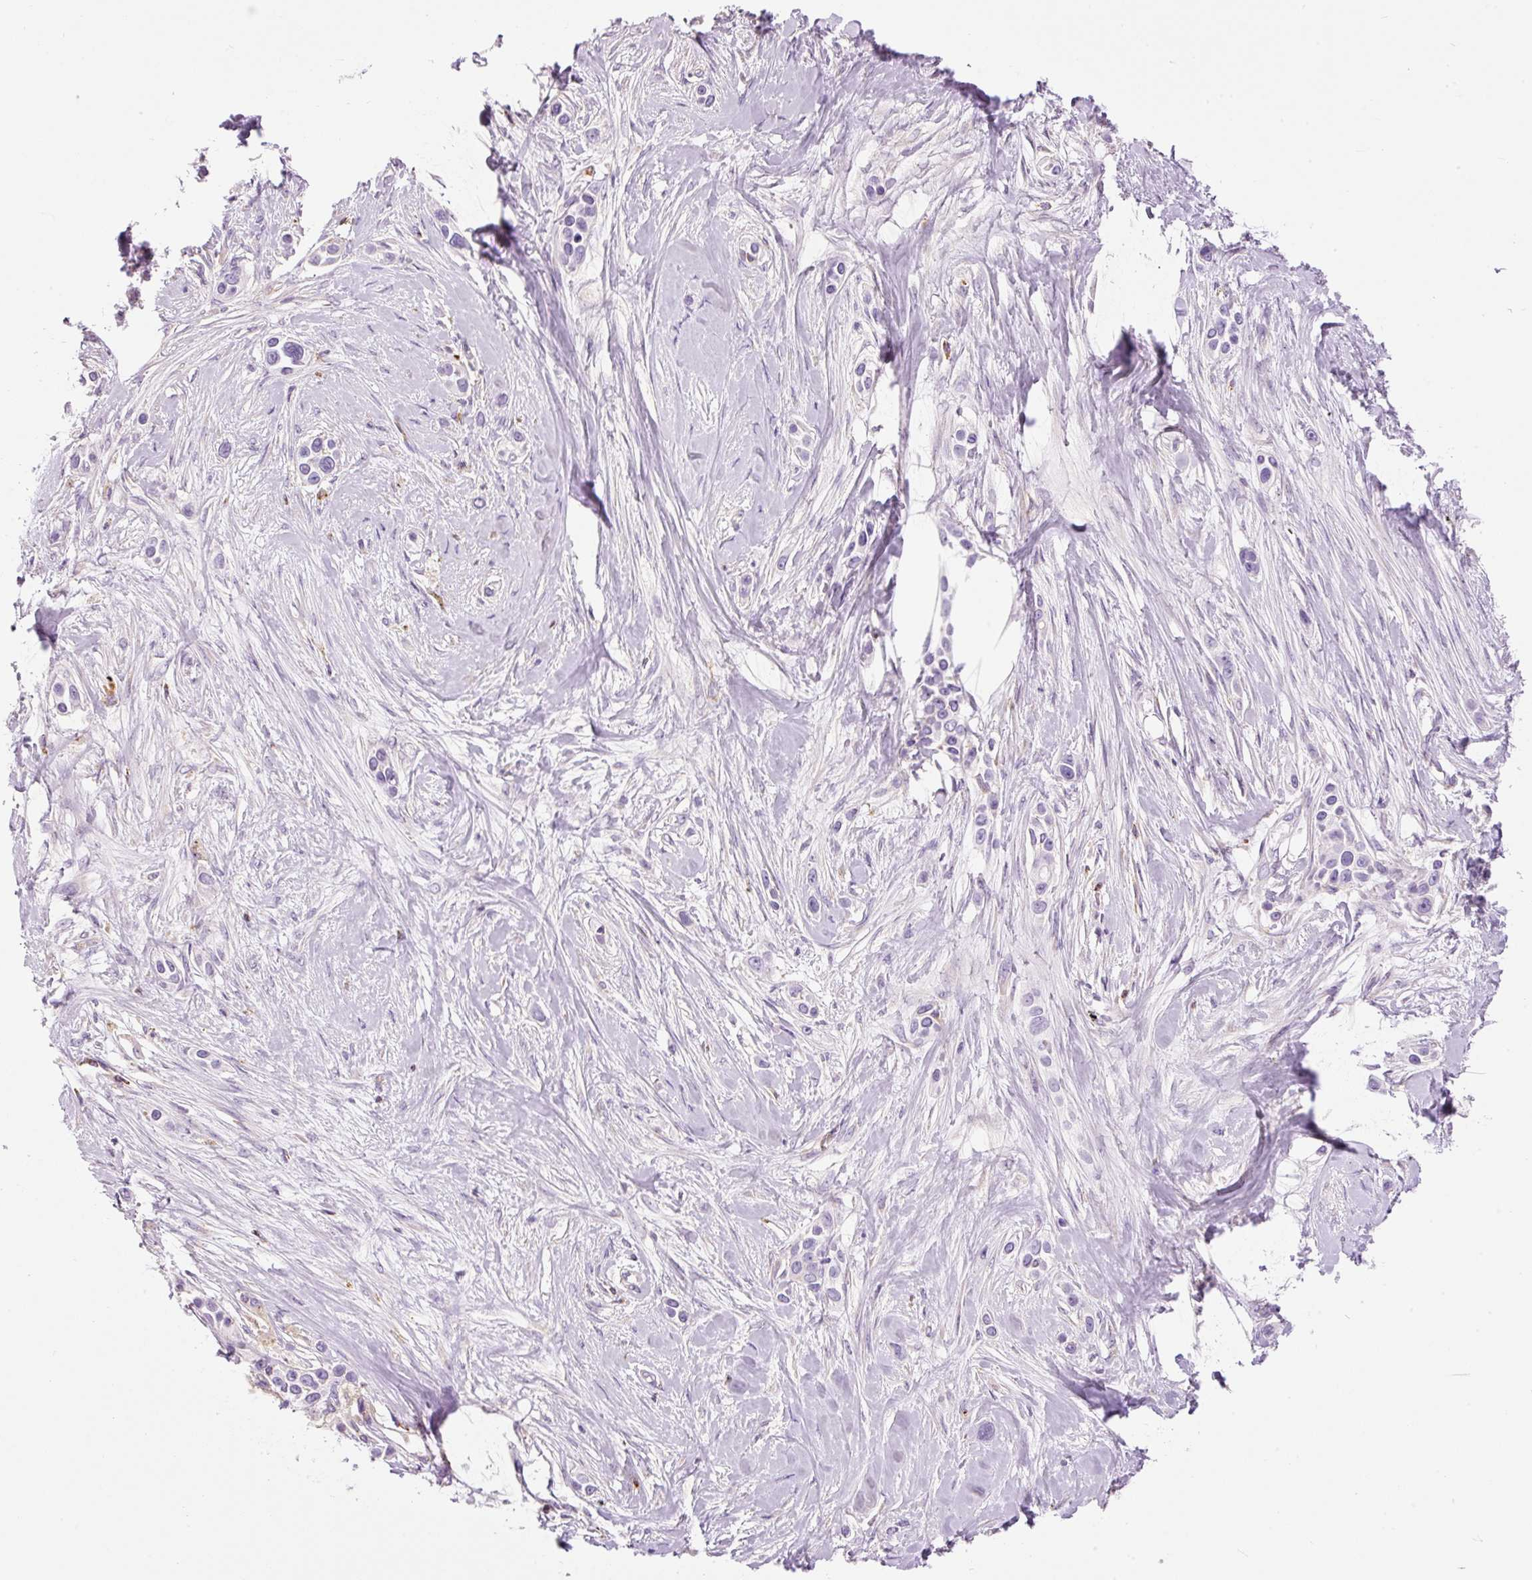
{"staining": {"intensity": "negative", "quantity": "none", "location": "none"}, "tissue": "skin cancer", "cell_type": "Tumor cells", "image_type": "cancer", "snomed": [{"axis": "morphology", "description": "Squamous cell carcinoma, NOS"}, {"axis": "topography", "description": "Skin"}], "caption": "DAB immunohistochemical staining of squamous cell carcinoma (skin) shows no significant expression in tumor cells.", "gene": "DOK6", "patient": {"sex": "female", "age": 69}}